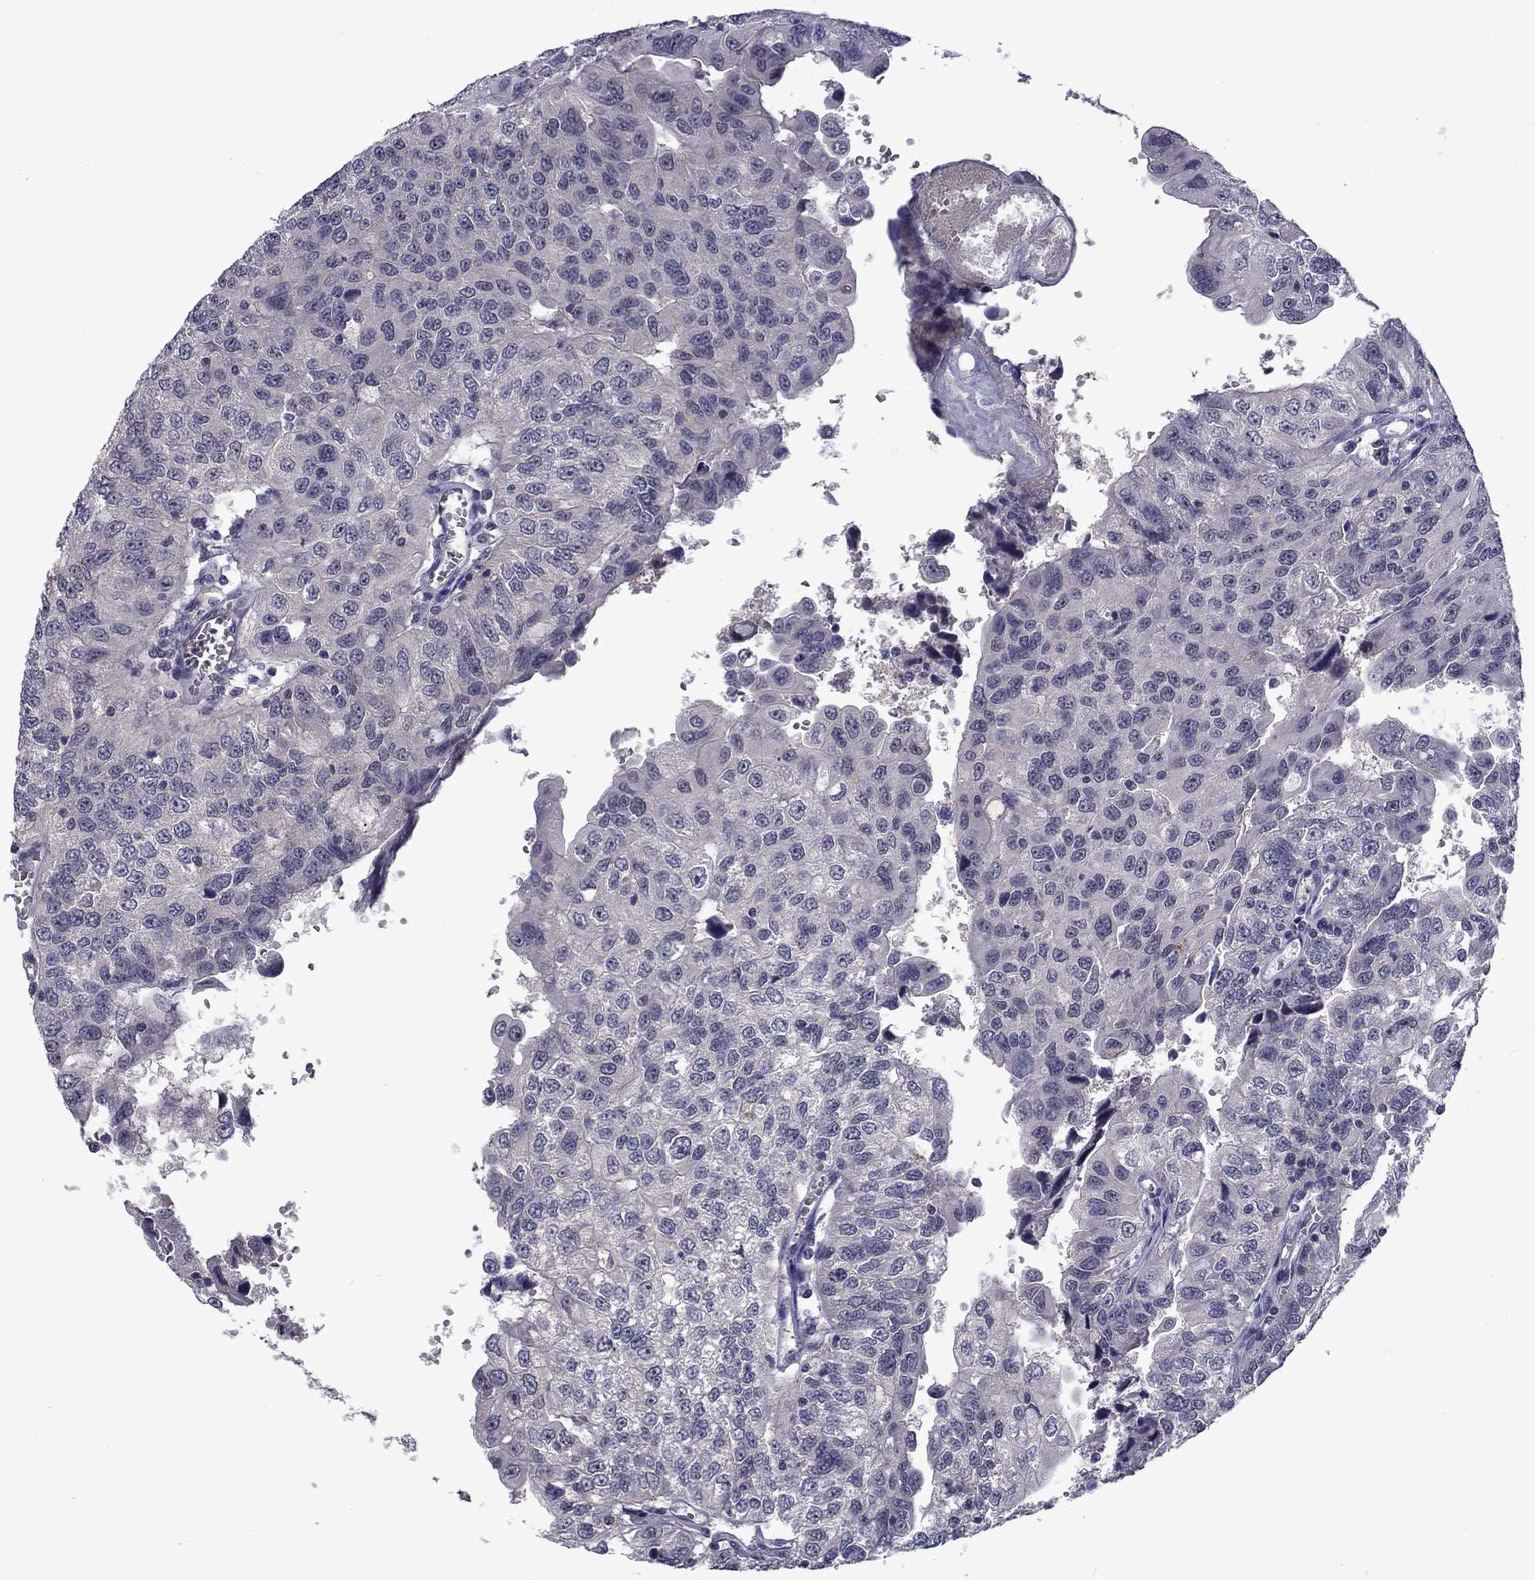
{"staining": {"intensity": "negative", "quantity": "none", "location": "none"}, "tissue": "urothelial cancer", "cell_type": "Tumor cells", "image_type": "cancer", "snomed": [{"axis": "morphology", "description": "Urothelial carcinoma, NOS"}, {"axis": "morphology", "description": "Urothelial carcinoma, High grade"}, {"axis": "topography", "description": "Urinary bladder"}], "caption": "Human high-grade urothelial carcinoma stained for a protein using IHC exhibits no positivity in tumor cells.", "gene": "SNTA1", "patient": {"sex": "female", "age": 73}}